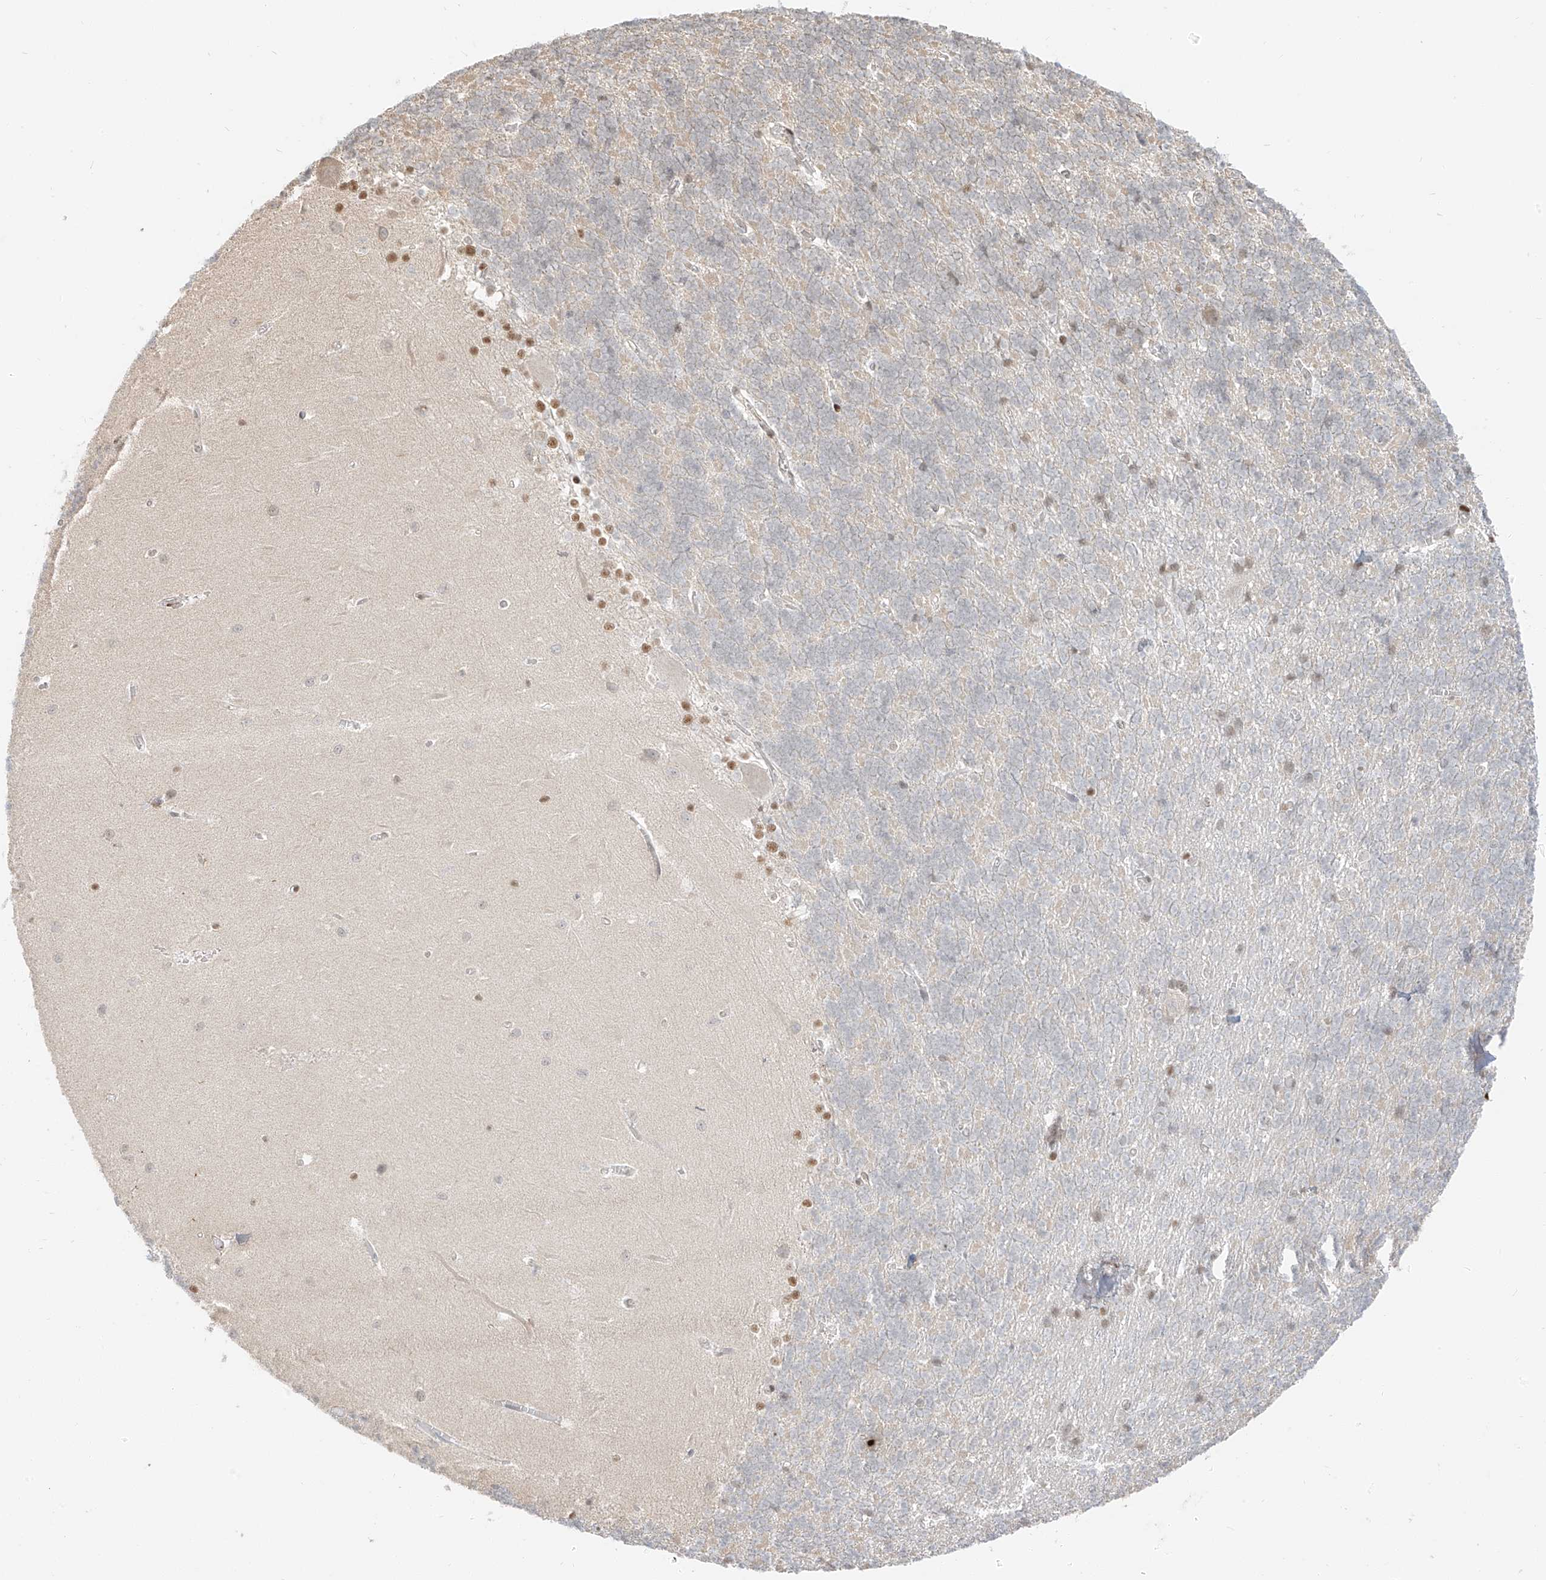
{"staining": {"intensity": "negative", "quantity": "none", "location": "none"}, "tissue": "cerebellum", "cell_type": "Cells in granular layer", "image_type": "normal", "snomed": [{"axis": "morphology", "description": "Normal tissue, NOS"}, {"axis": "topography", "description": "Cerebellum"}], "caption": "High power microscopy histopathology image of an IHC micrograph of benign cerebellum, revealing no significant positivity in cells in granular layer. (DAB (3,3'-diaminobenzidine) IHC with hematoxylin counter stain).", "gene": "ZNF774", "patient": {"sex": "male", "age": 37}}